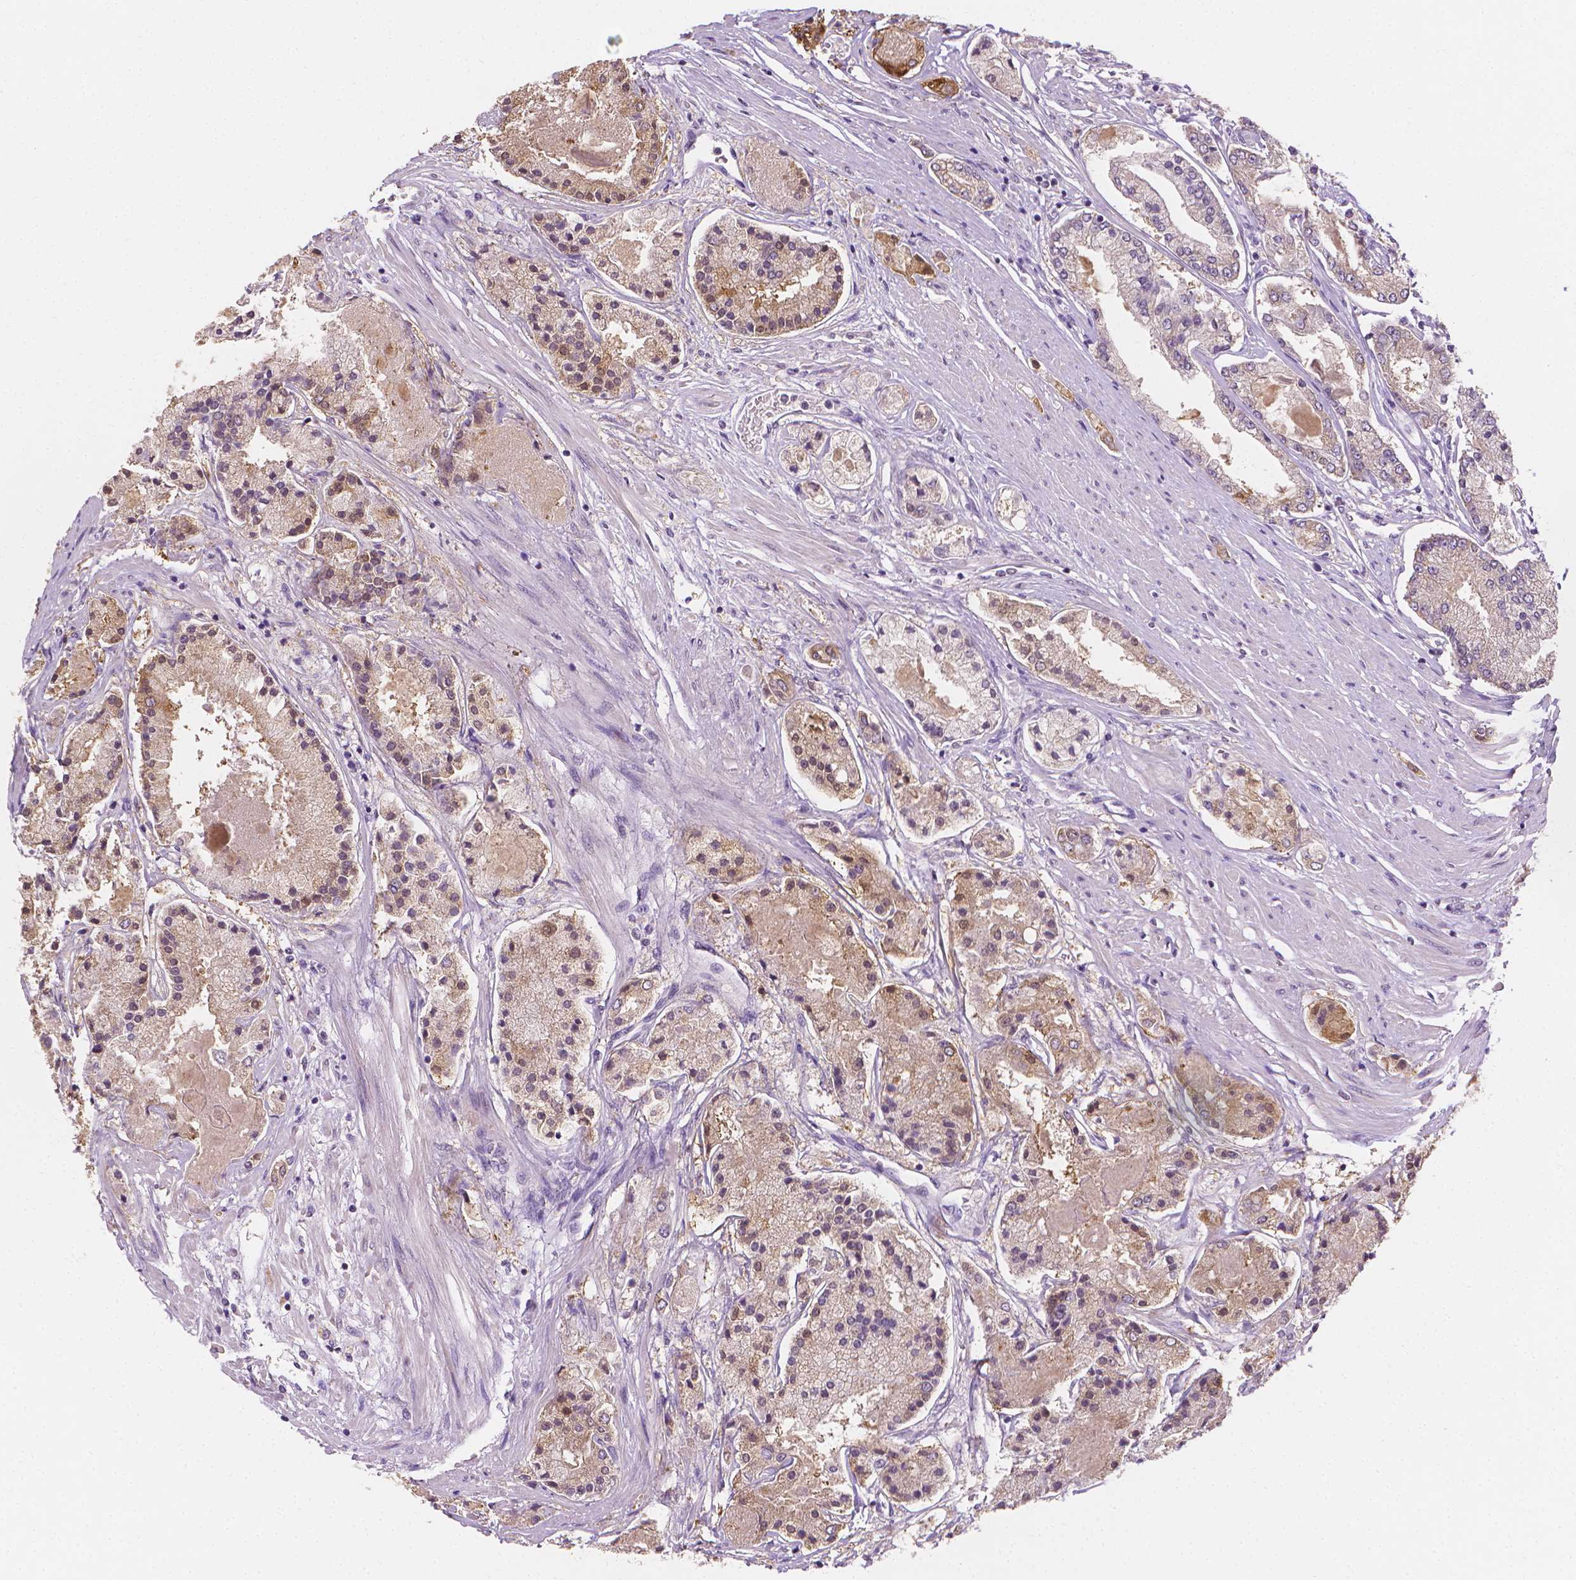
{"staining": {"intensity": "moderate", "quantity": ">75%", "location": "cytoplasmic/membranous"}, "tissue": "prostate cancer", "cell_type": "Tumor cells", "image_type": "cancer", "snomed": [{"axis": "morphology", "description": "Adenocarcinoma, High grade"}, {"axis": "topography", "description": "Prostate"}], "caption": "Prostate cancer (high-grade adenocarcinoma) stained with DAB (3,3'-diaminobenzidine) IHC shows medium levels of moderate cytoplasmic/membranous expression in approximately >75% of tumor cells.", "gene": "FASN", "patient": {"sex": "male", "age": 67}}